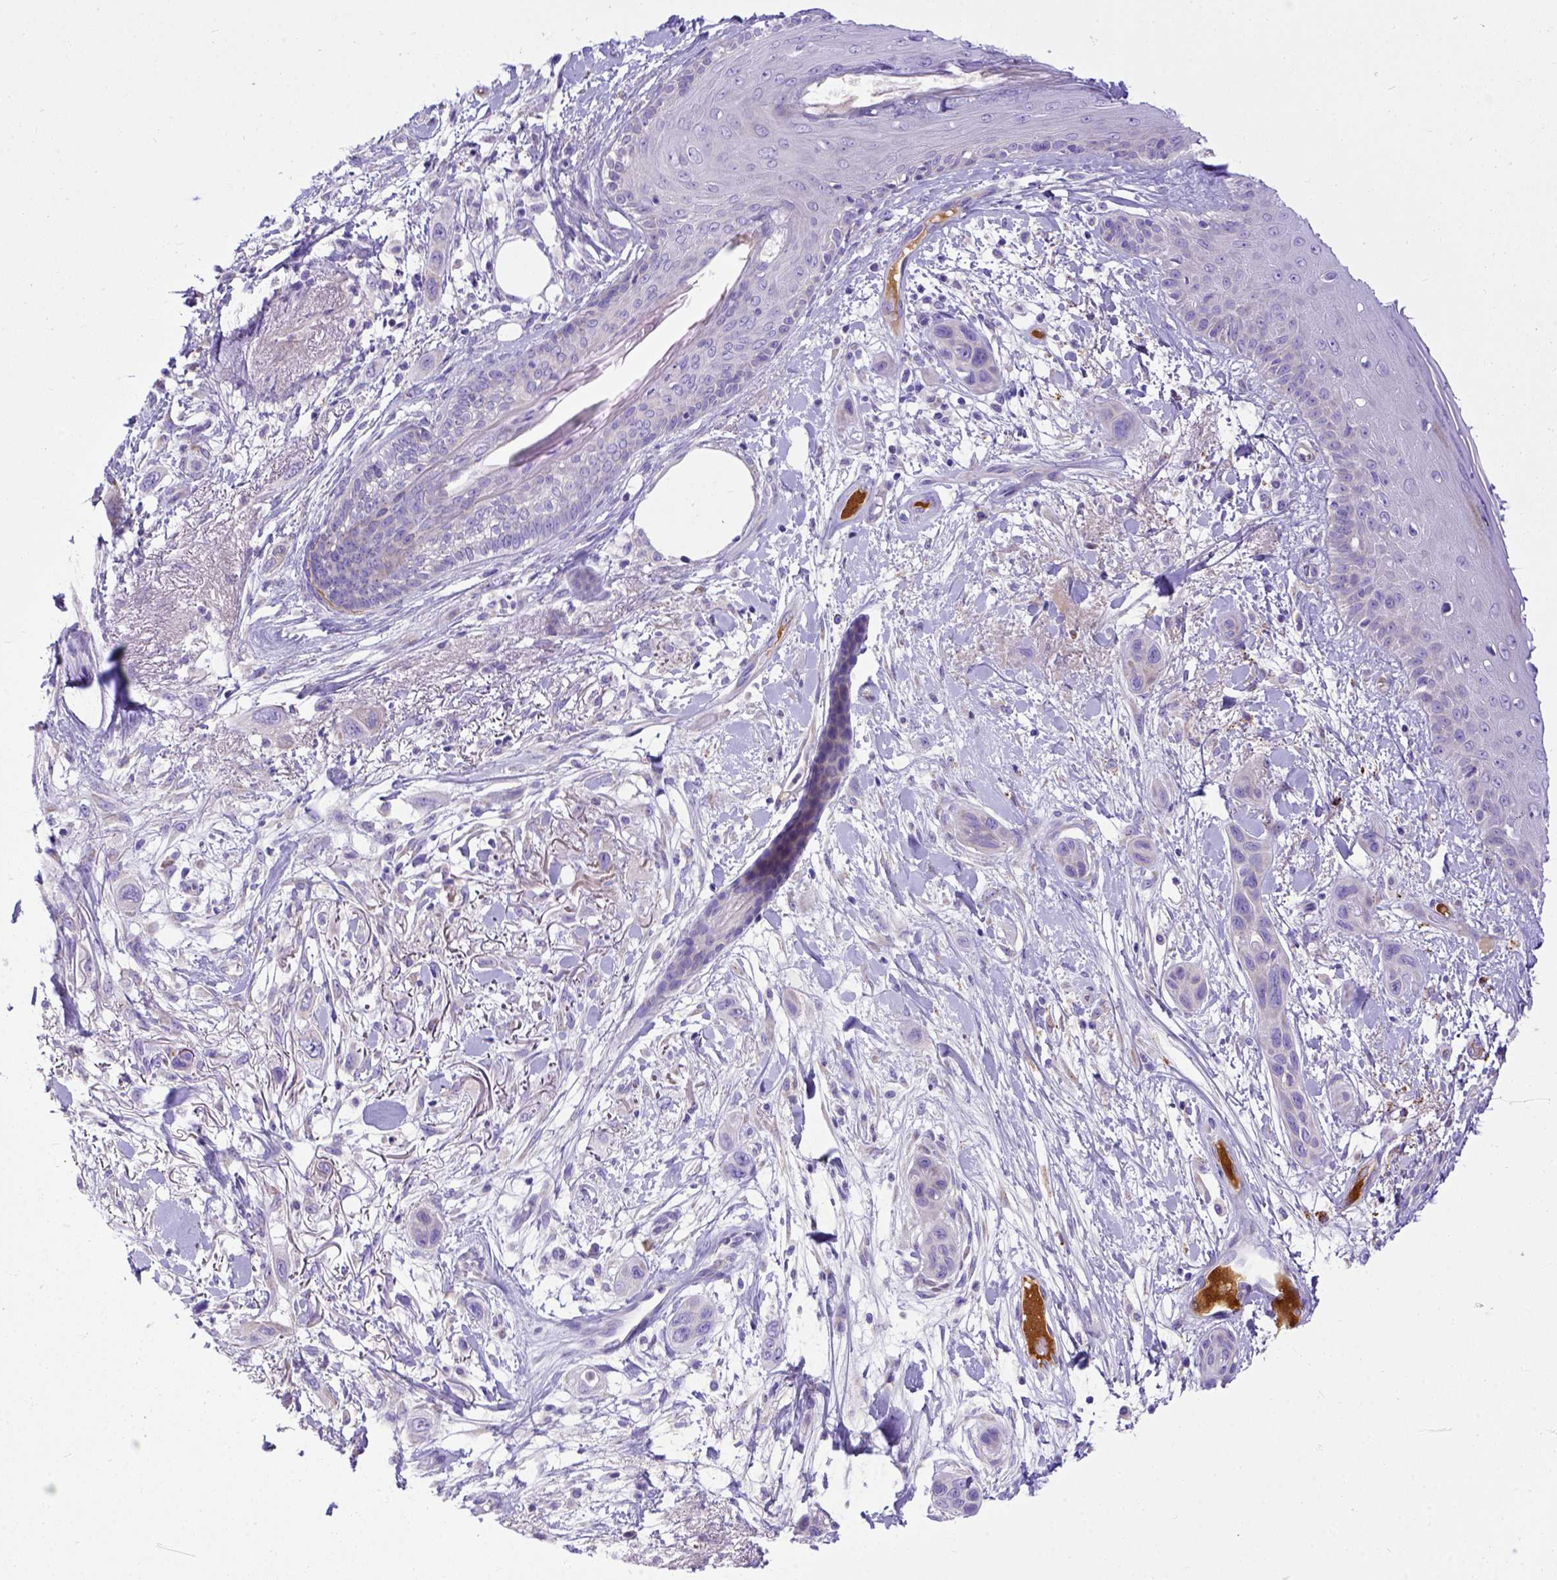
{"staining": {"intensity": "negative", "quantity": "none", "location": "none"}, "tissue": "skin cancer", "cell_type": "Tumor cells", "image_type": "cancer", "snomed": [{"axis": "morphology", "description": "Squamous cell carcinoma, NOS"}, {"axis": "topography", "description": "Skin"}], "caption": "A micrograph of human skin cancer is negative for staining in tumor cells.", "gene": "CFAP300", "patient": {"sex": "male", "age": 79}}